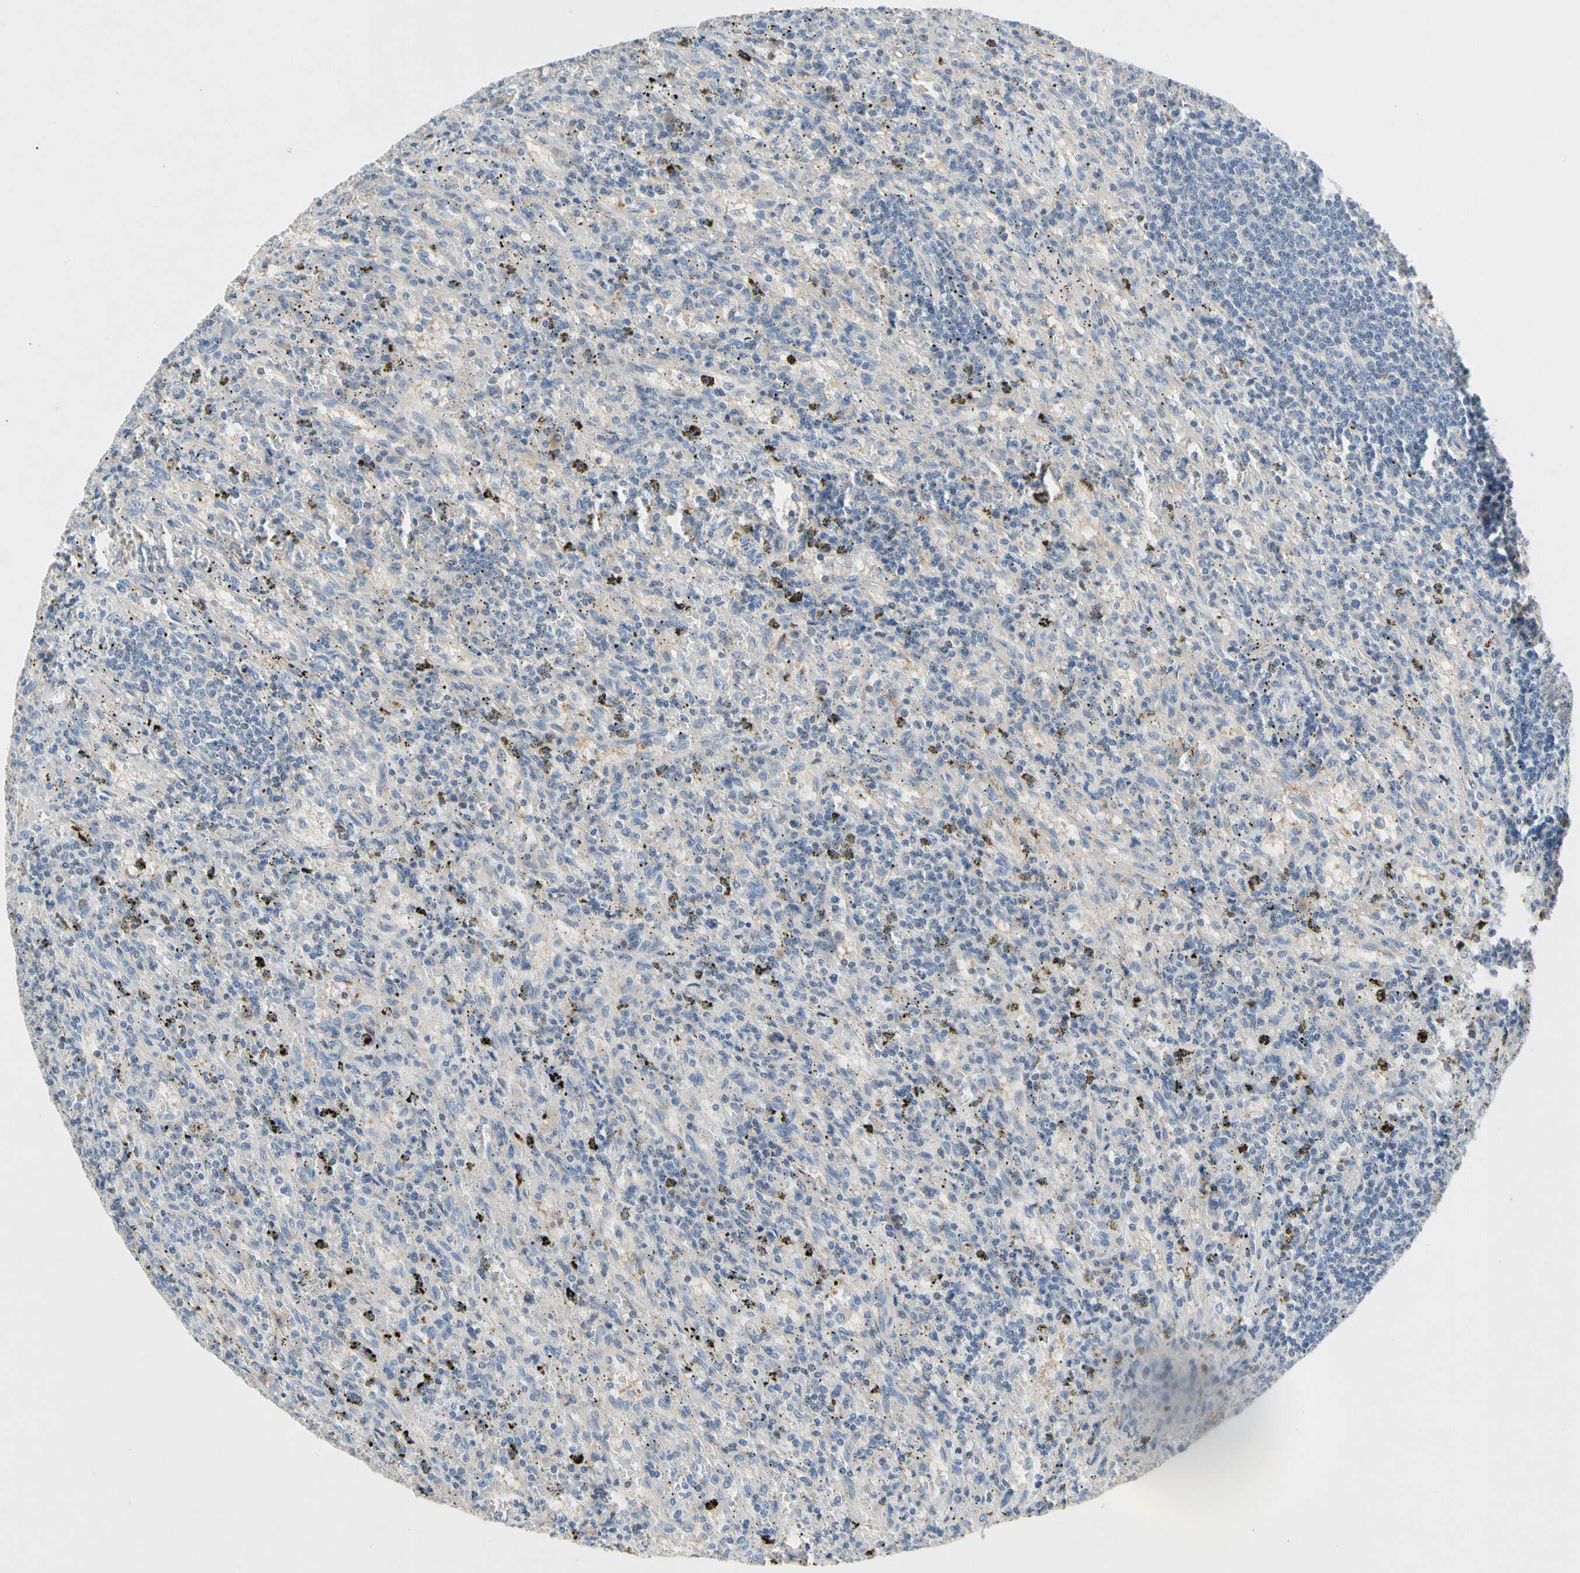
{"staining": {"intensity": "negative", "quantity": "none", "location": "none"}, "tissue": "lymphoma", "cell_type": "Tumor cells", "image_type": "cancer", "snomed": [{"axis": "morphology", "description": "Malignant lymphoma, non-Hodgkin's type, Low grade"}, {"axis": "topography", "description": "Spleen"}], "caption": "This is a image of IHC staining of low-grade malignant lymphoma, non-Hodgkin's type, which shows no expression in tumor cells.", "gene": "GAS6", "patient": {"sex": "male", "age": 76}}